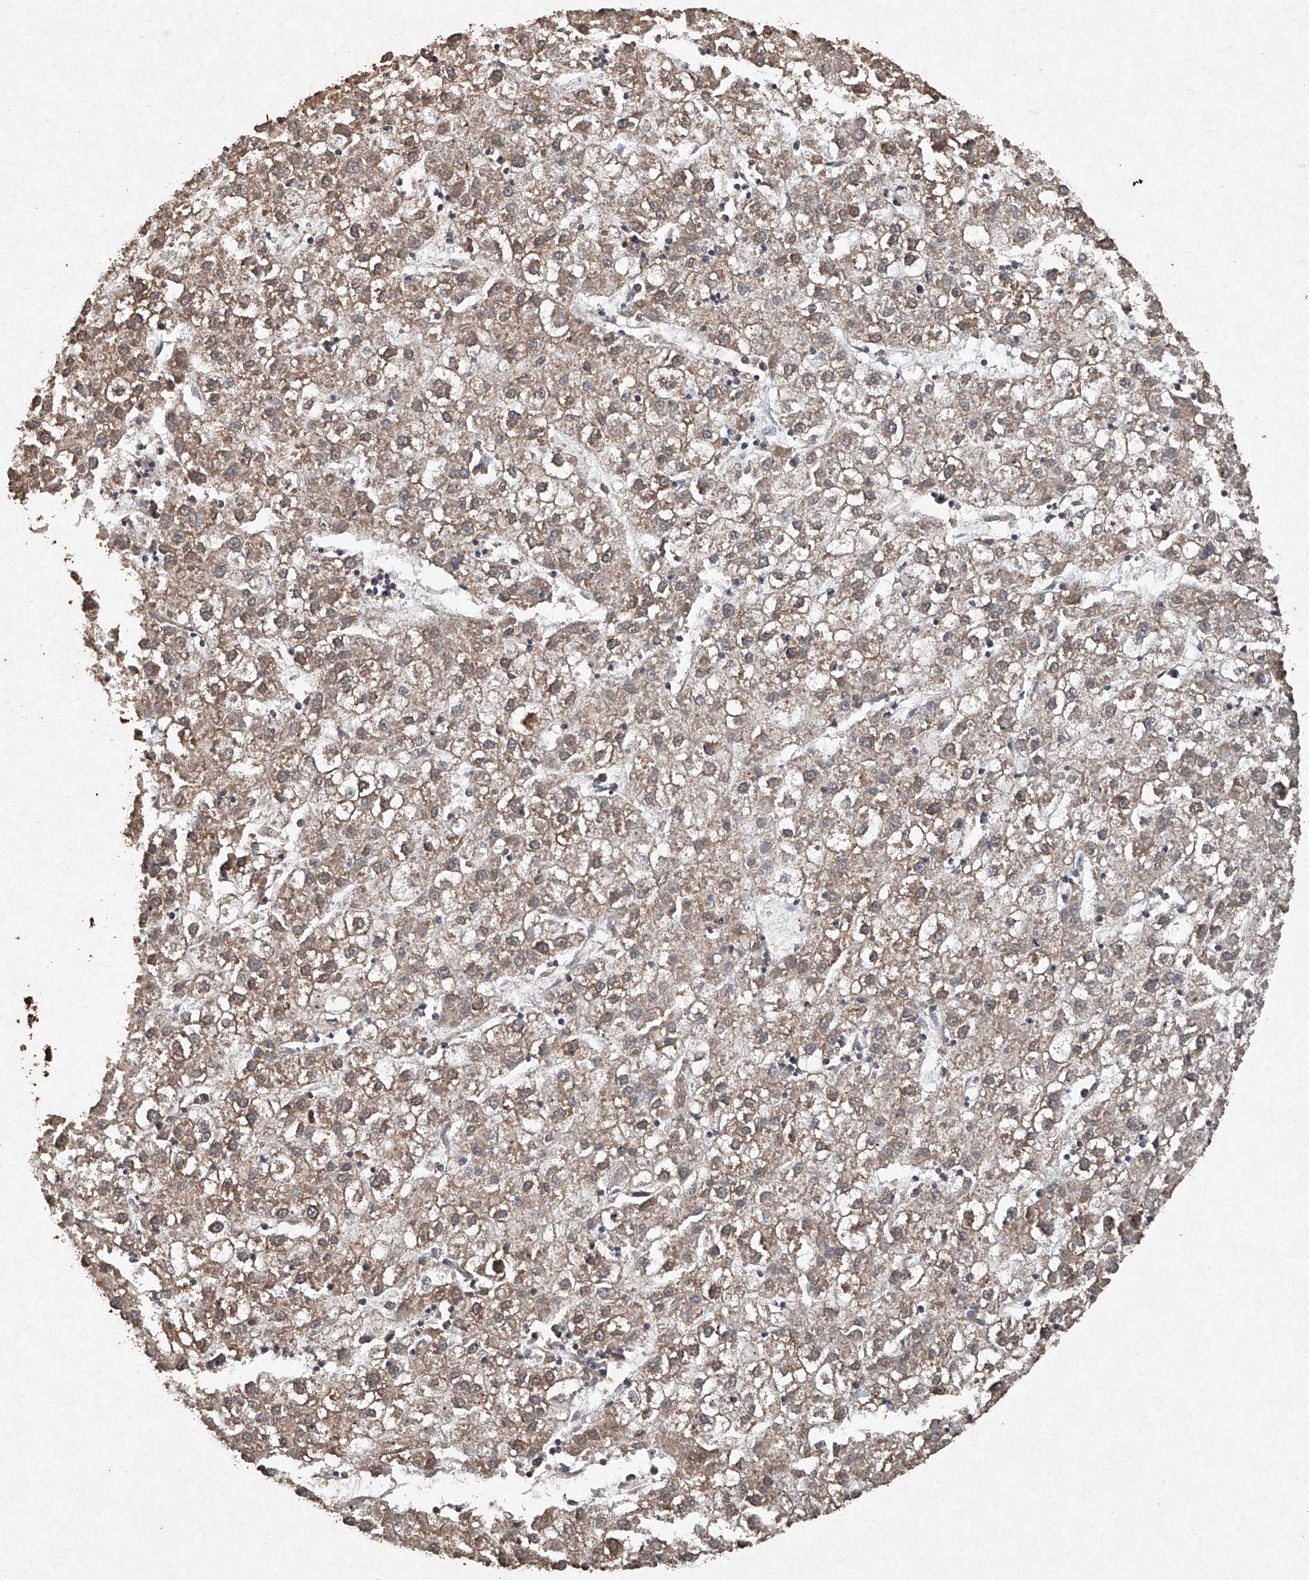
{"staining": {"intensity": "moderate", "quantity": ">75%", "location": "cytoplasmic/membranous"}, "tissue": "liver cancer", "cell_type": "Tumor cells", "image_type": "cancer", "snomed": [{"axis": "morphology", "description": "Carcinoma, Hepatocellular, NOS"}, {"axis": "topography", "description": "Liver"}], "caption": "Immunohistochemistry (IHC) (DAB (3,3'-diaminobenzidine)) staining of liver cancer demonstrates moderate cytoplasmic/membranous protein positivity in about >75% of tumor cells.", "gene": "STK3", "patient": {"sex": "male", "age": 72}}